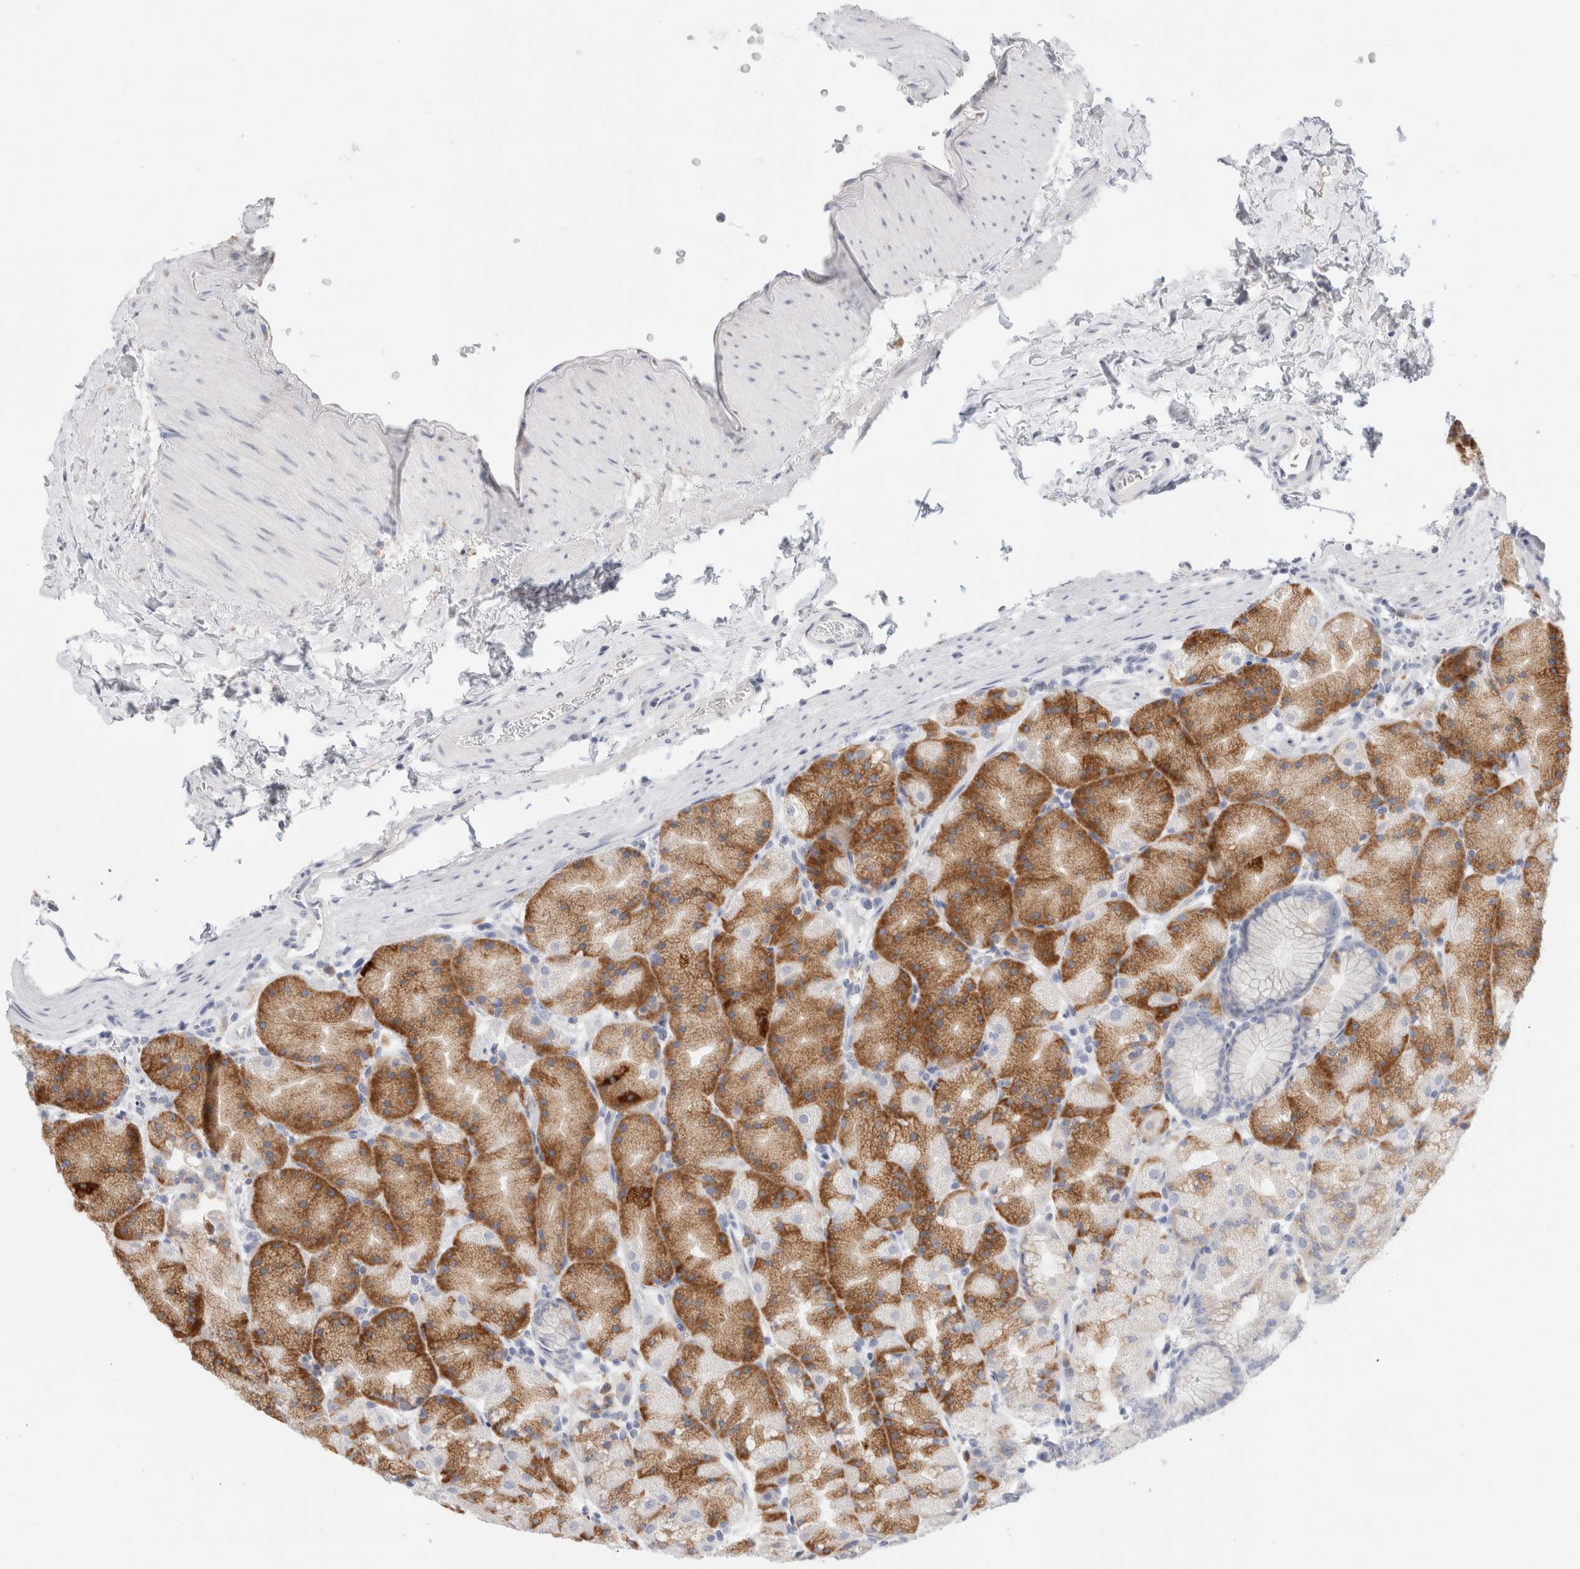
{"staining": {"intensity": "moderate", "quantity": "25%-75%", "location": "cytoplasmic/membranous"}, "tissue": "stomach", "cell_type": "Glandular cells", "image_type": "normal", "snomed": [{"axis": "morphology", "description": "Normal tissue, NOS"}, {"axis": "topography", "description": "Stomach, upper"}, {"axis": "topography", "description": "Stomach"}], "caption": "Moderate cytoplasmic/membranous staining for a protein is identified in approximately 25%-75% of glandular cells of benign stomach using immunohistochemistry (IHC).", "gene": "CSK", "patient": {"sex": "male", "age": 48}}